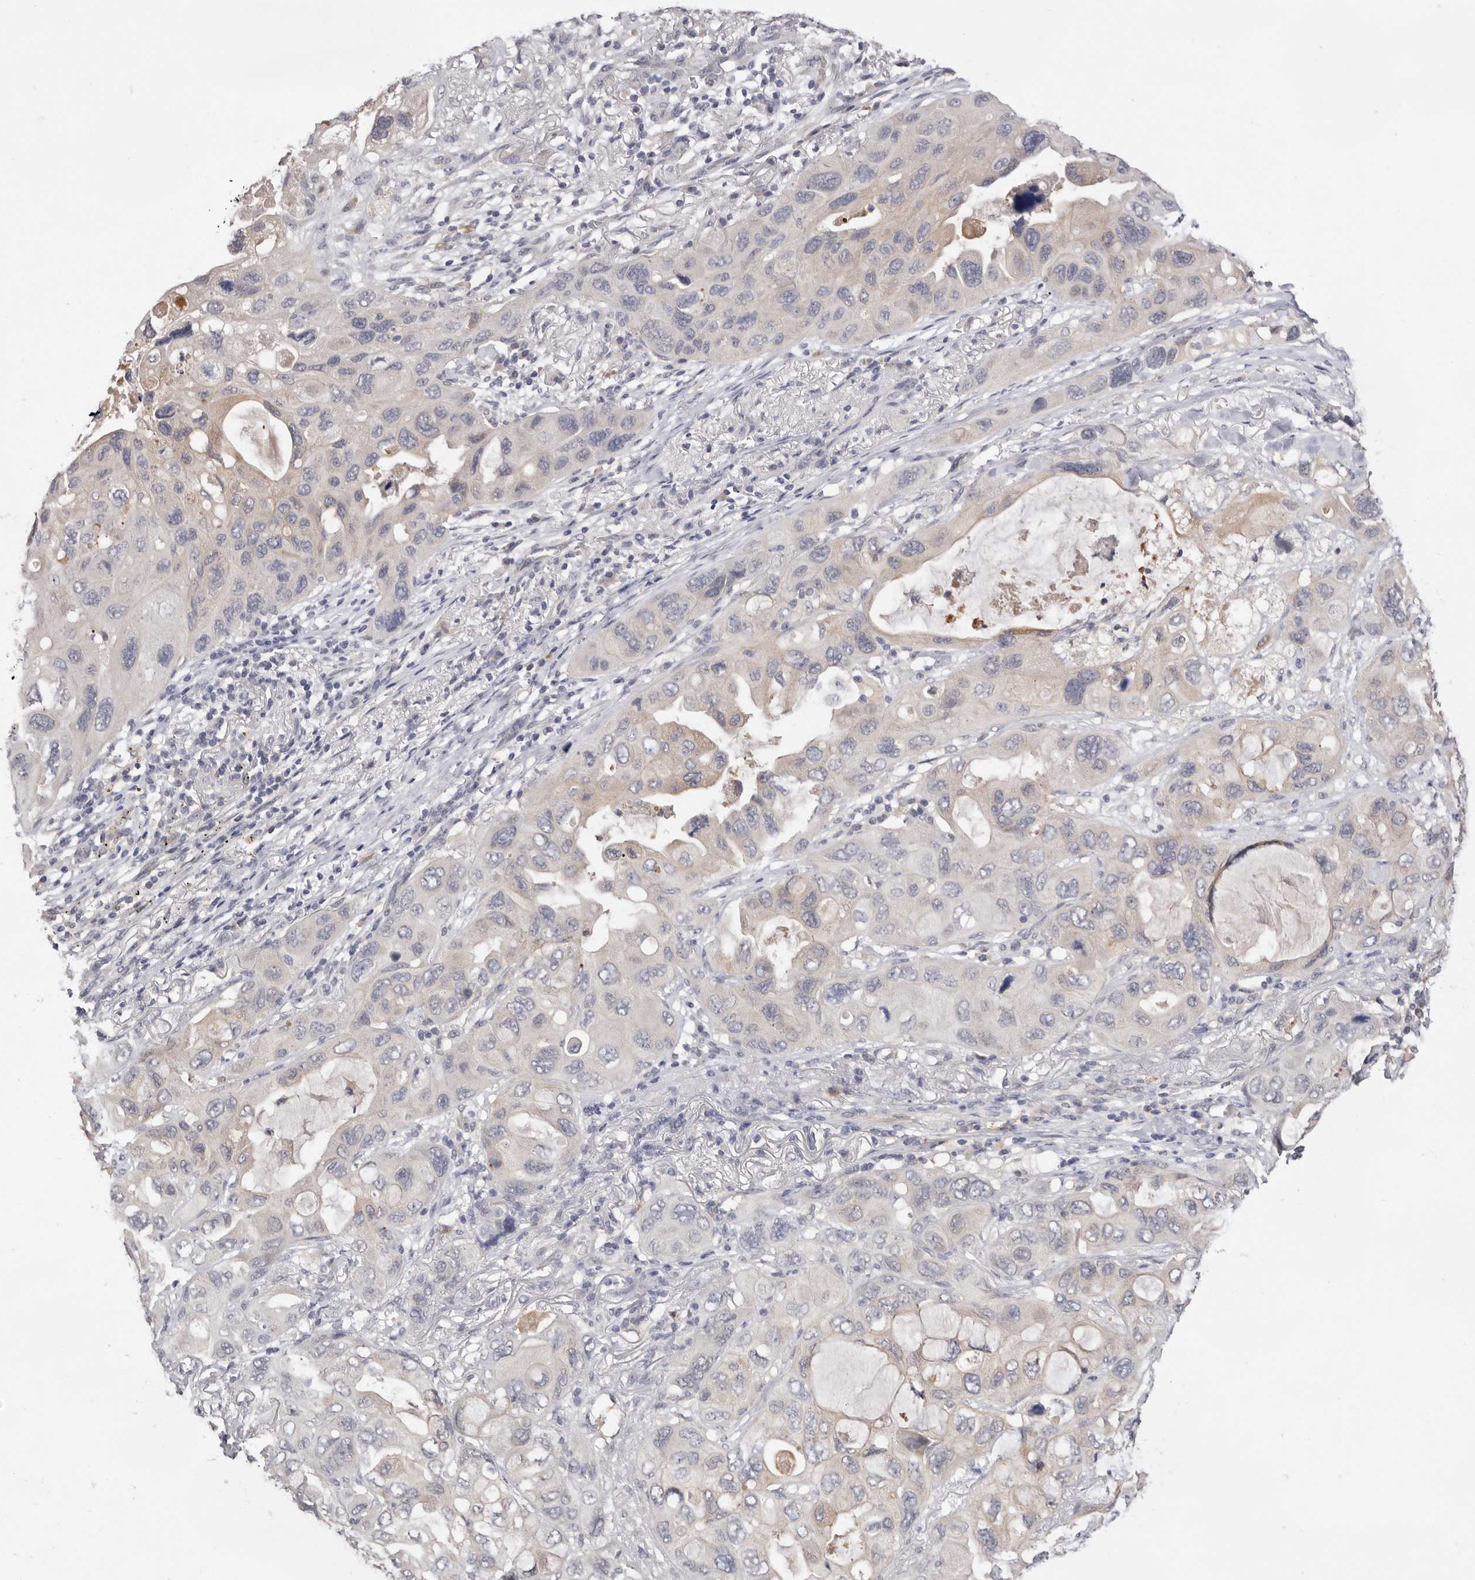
{"staining": {"intensity": "negative", "quantity": "none", "location": "none"}, "tissue": "lung cancer", "cell_type": "Tumor cells", "image_type": "cancer", "snomed": [{"axis": "morphology", "description": "Squamous cell carcinoma, NOS"}, {"axis": "topography", "description": "Lung"}], "caption": "High magnification brightfield microscopy of lung cancer (squamous cell carcinoma) stained with DAB (3,3'-diaminobenzidine) (brown) and counterstained with hematoxylin (blue): tumor cells show no significant positivity.", "gene": "DOP1A", "patient": {"sex": "female", "age": 73}}